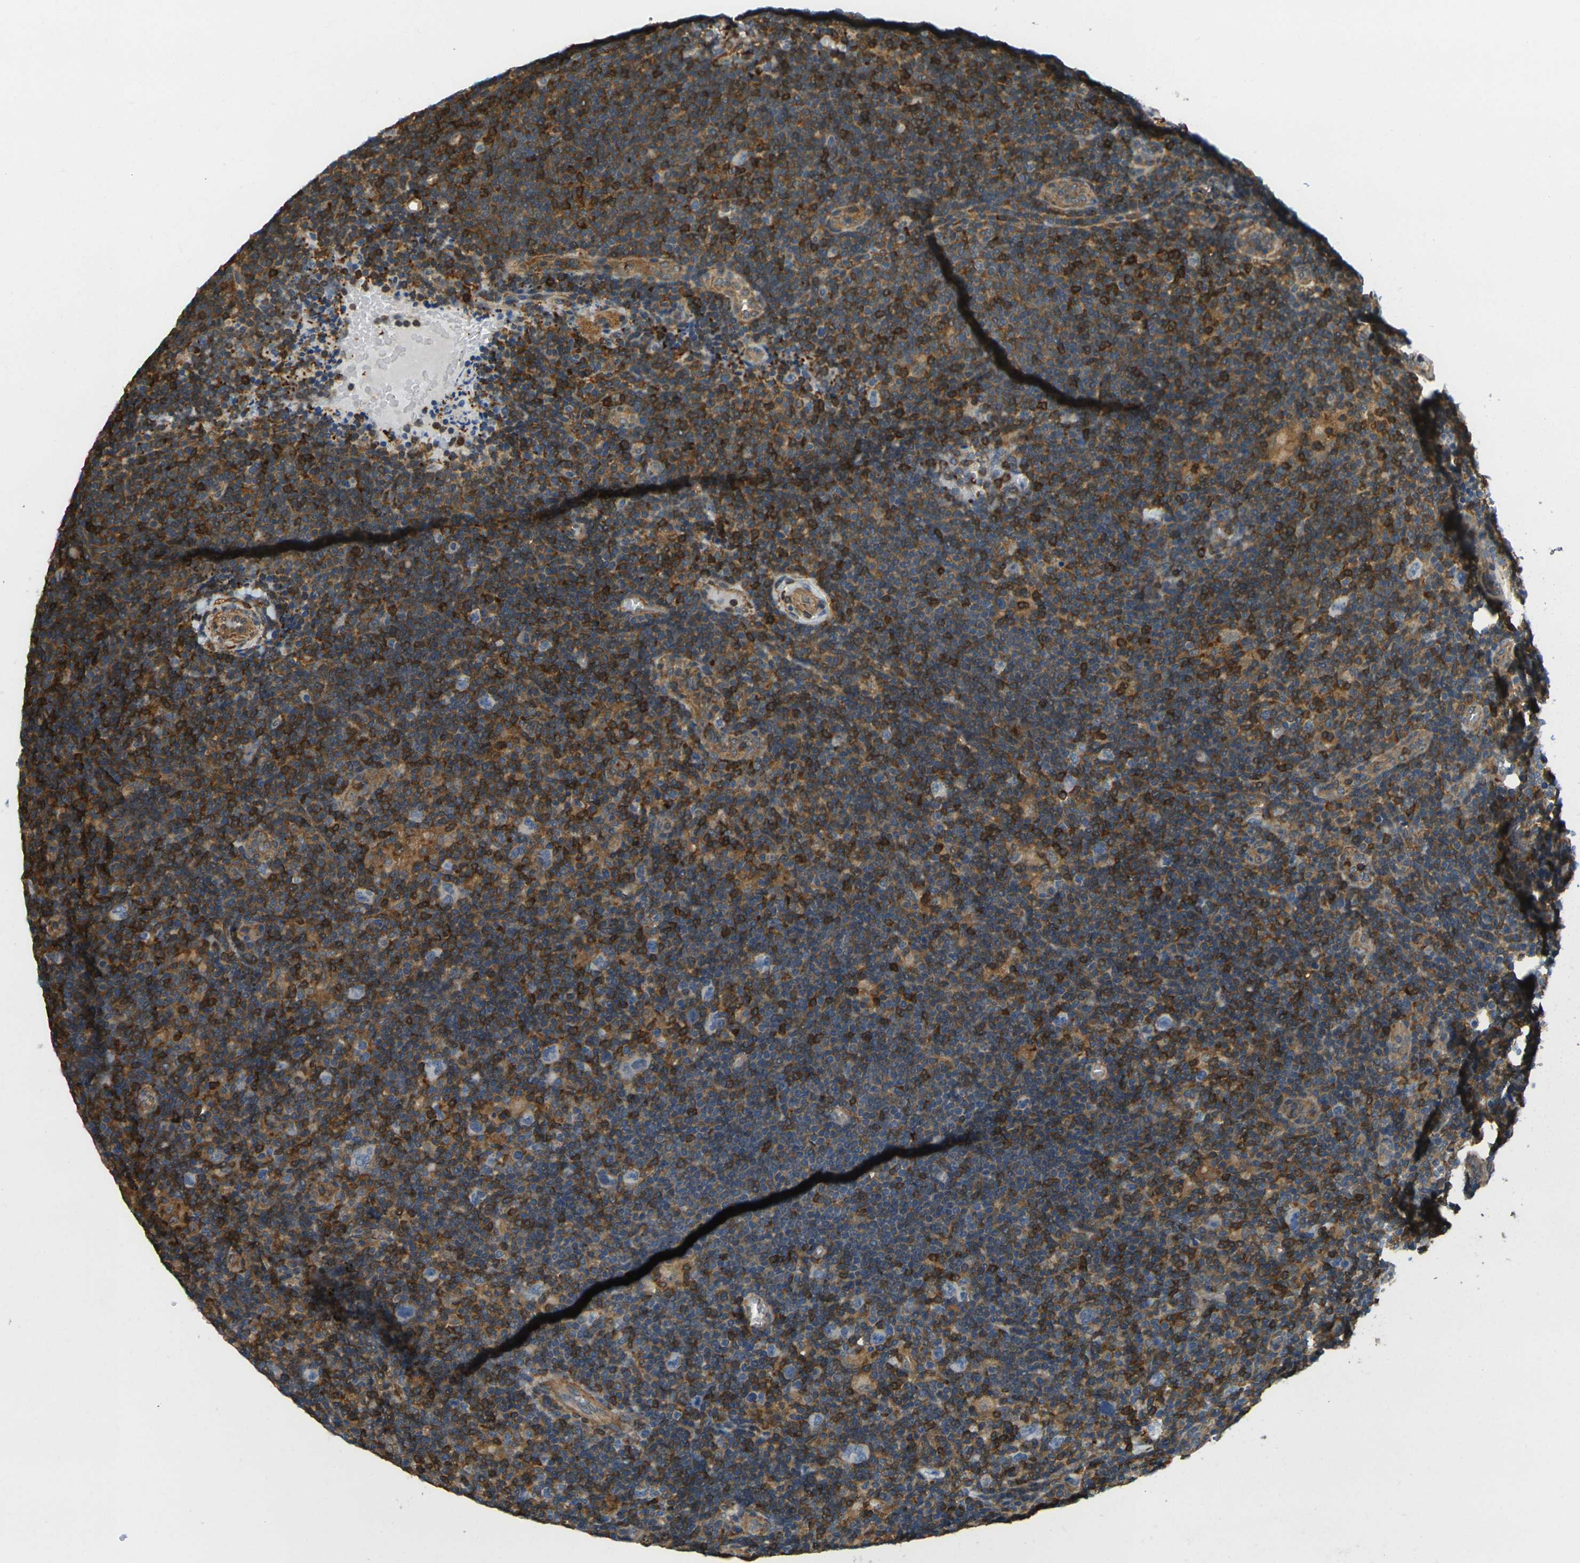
{"staining": {"intensity": "negative", "quantity": "none", "location": "none"}, "tissue": "lymphoma", "cell_type": "Tumor cells", "image_type": "cancer", "snomed": [{"axis": "morphology", "description": "Hodgkin's disease, NOS"}, {"axis": "topography", "description": "Lymph node"}], "caption": "An immunohistochemistry (IHC) photomicrograph of lymphoma is shown. There is no staining in tumor cells of lymphoma.", "gene": "LASP1", "patient": {"sex": "female", "age": 57}}